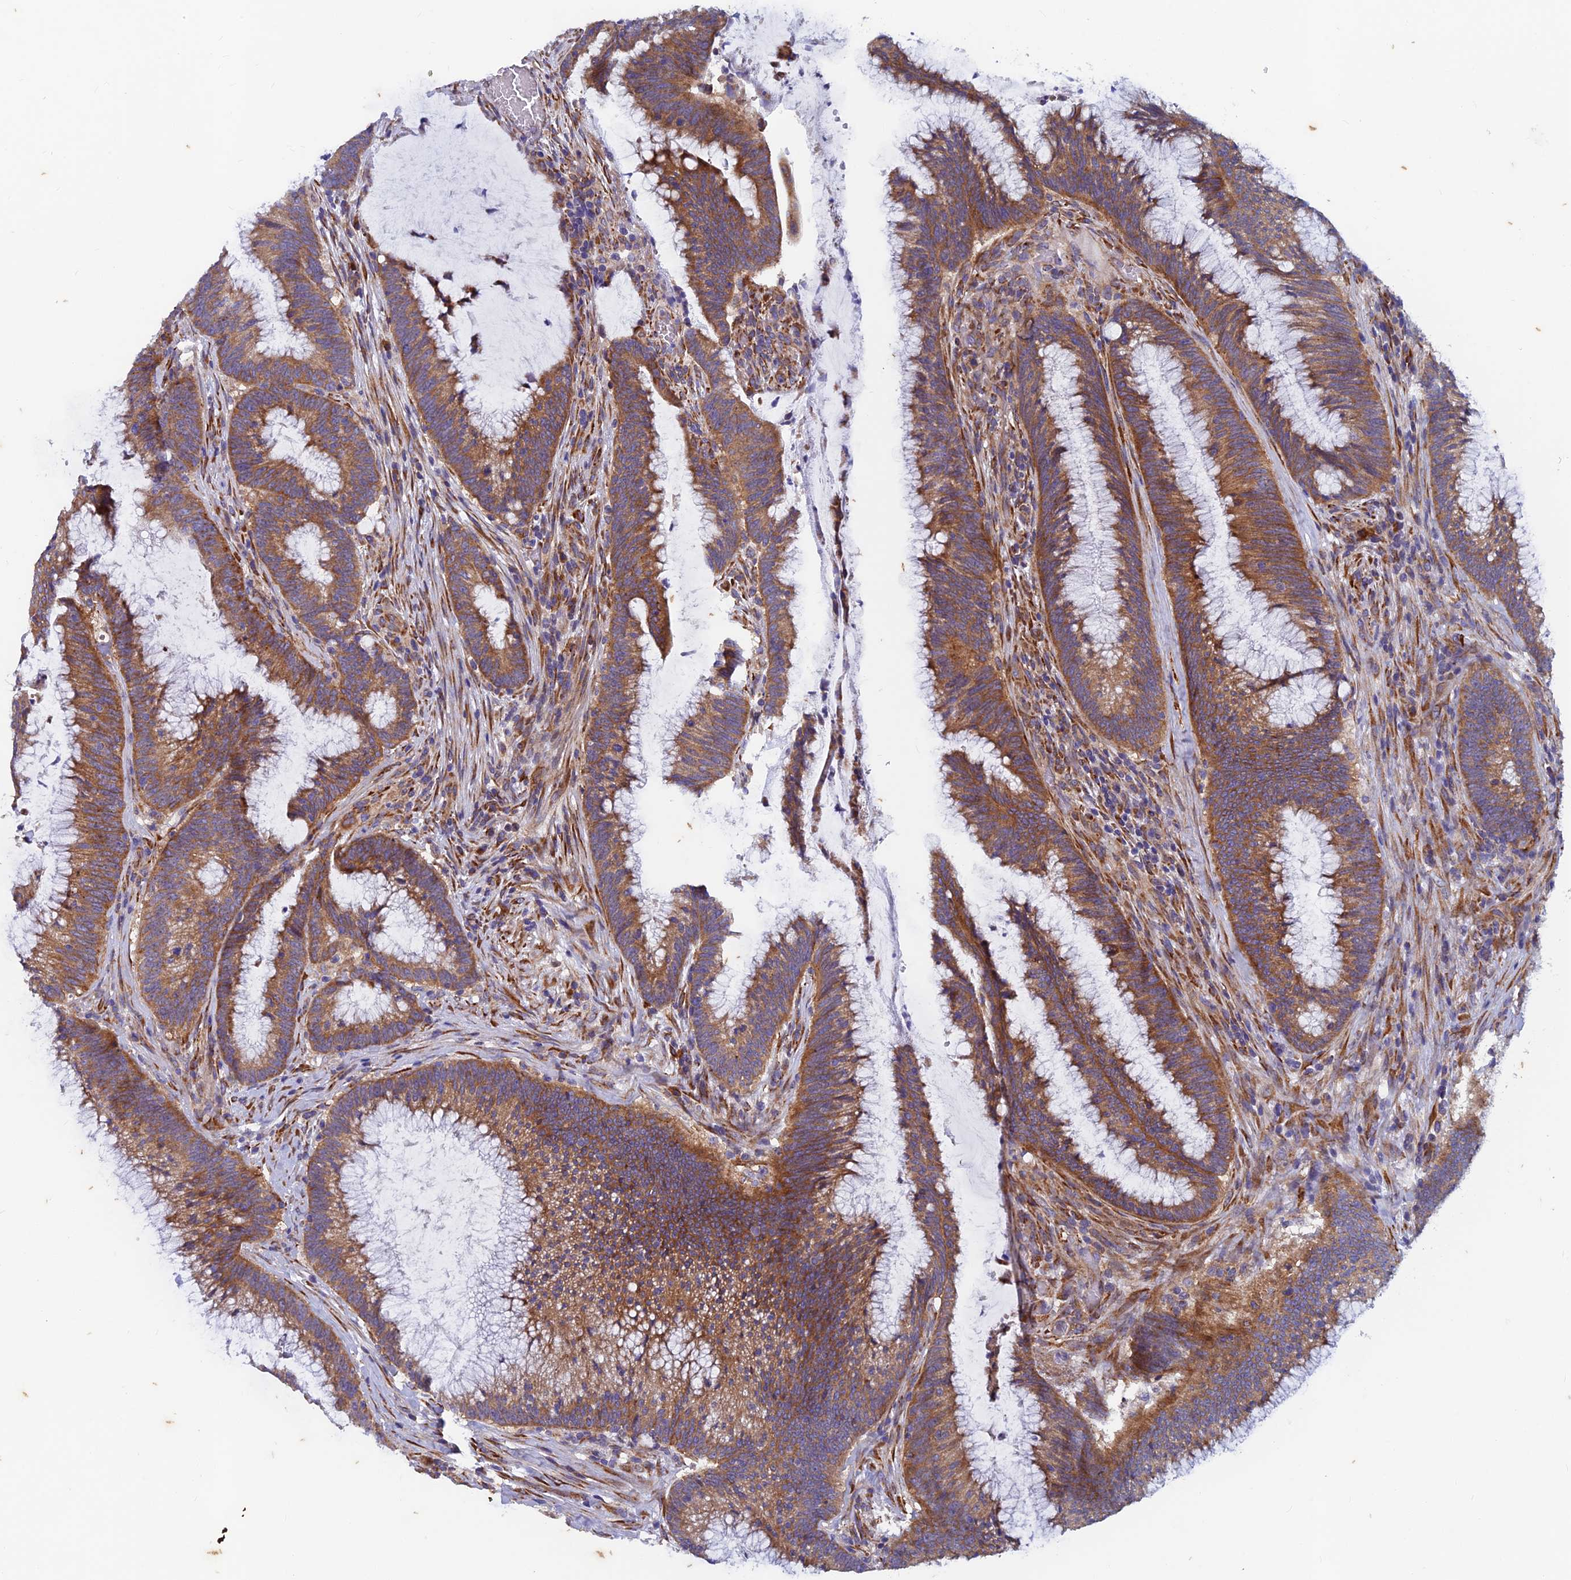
{"staining": {"intensity": "moderate", "quantity": ">75%", "location": "cytoplasmic/membranous"}, "tissue": "colorectal cancer", "cell_type": "Tumor cells", "image_type": "cancer", "snomed": [{"axis": "morphology", "description": "Adenocarcinoma, NOS"}, {"axis": "topography", "description": "Rectum"}], "caption": "Colorectal adenocarcinoma stained with DAB IHC exhibits medium levels of moderate cytoplasmic/membranous expression in about >75% of tumor cells.", "gene": "AP4S1", "patient": {"sex": "female", "age": 77}}